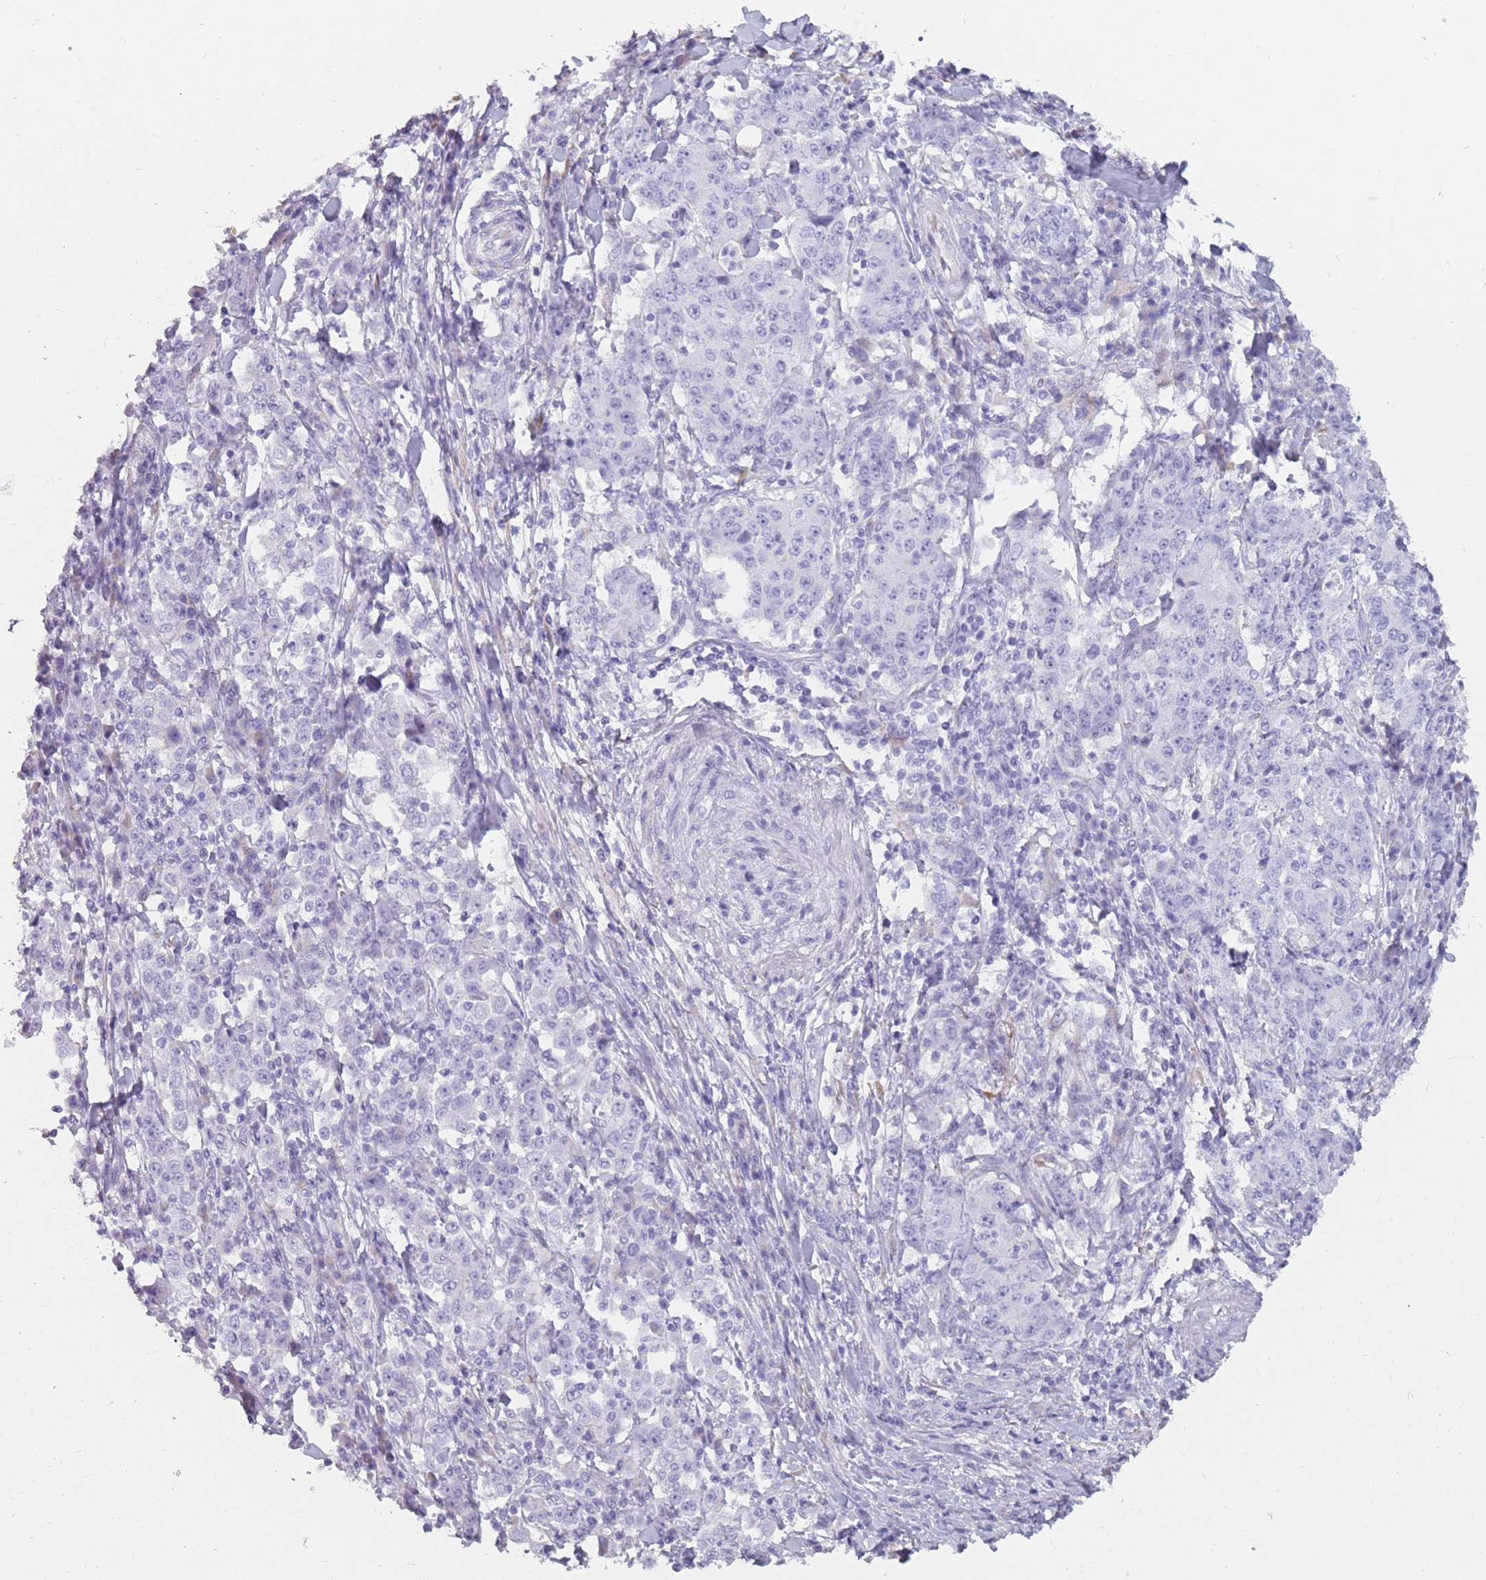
{"staining": {"intensity": "negative", "quantity": "none", "location": "none"}, "tissue": "stomach cancer", "cell_type": "Tumor cells", "image_type": "cancer", "snomed": [{"axis": "morphology", "description": "Normal tissue, NOS"}, {"axis": "morphology", "description": "Adenocarcinoma, NOS"}, {"axis": "topography", "description": "Stomach, upper"}, {"axis": "topography", "description": "Stomach"}], "caption": "Immunohistochemical staining of stomach cancer shows no significant staining in tumor cells. (DAB (3,3'-diaminobenzidine) immunohistochemistry, high magnification).", "gene": "DDX4", "patient": {"sex": "male", "age": 59}}